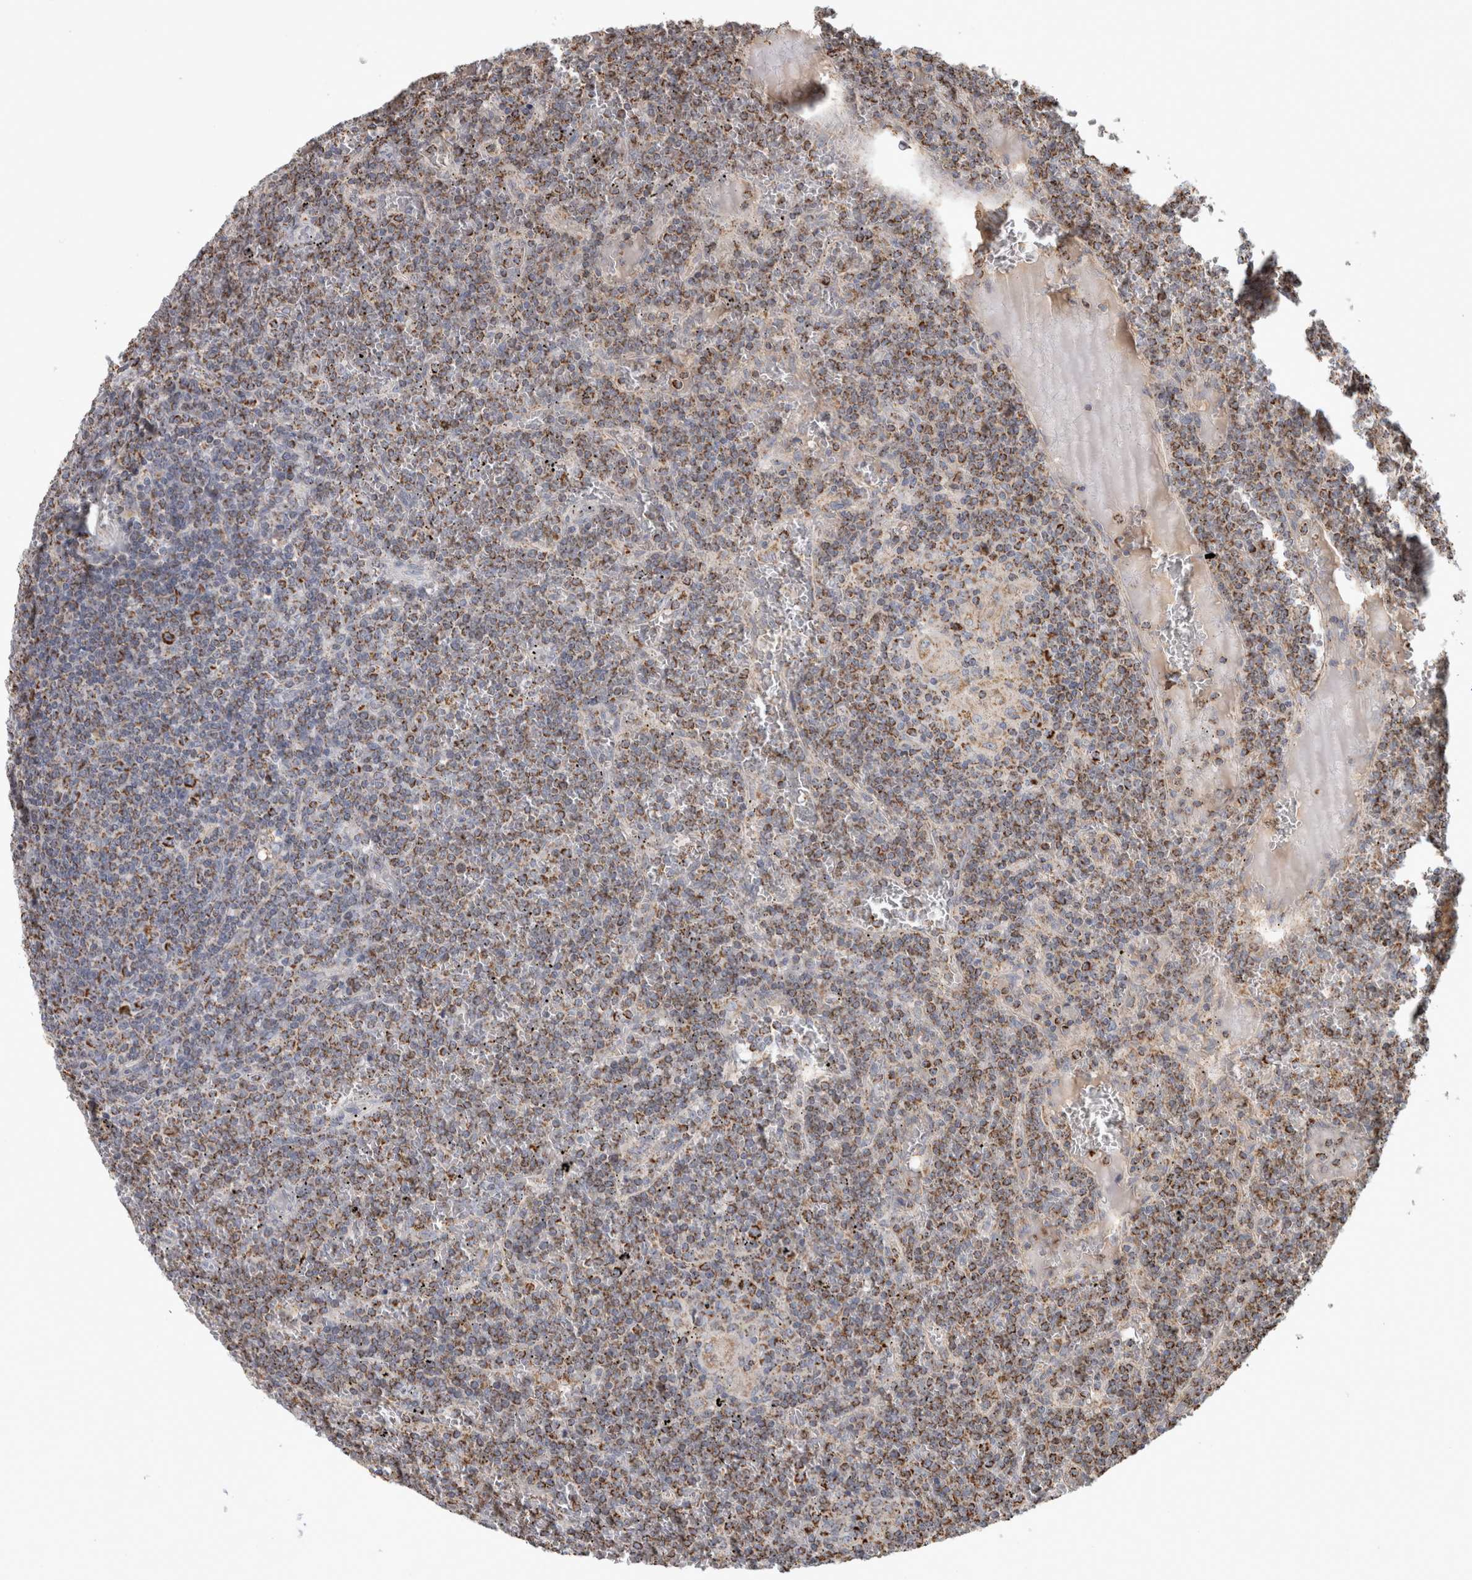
{"staining": {"intensity": "moderate", "quantity": ">75%", "location": "cytoplasmic/membranous"}, "tissue": "lymphoma", "cell_type": "Tumor cells", "image_type": "cancer", "snomed": [{"axis": "morphology", "description": "Malignant lymphoma, non-Hodgkin's type, Low grade"}, {"axis": "topography", "description": "Spleen"}], "caption": "The micrograph reveals immunohistochemical staining of lymphoma. There is moderate cytoplasmic/membranous expression is appreciated in about >75% of tumor cells.", "gene": "ST8SIA1", "patient": {"sex": "female", "age": 19}}